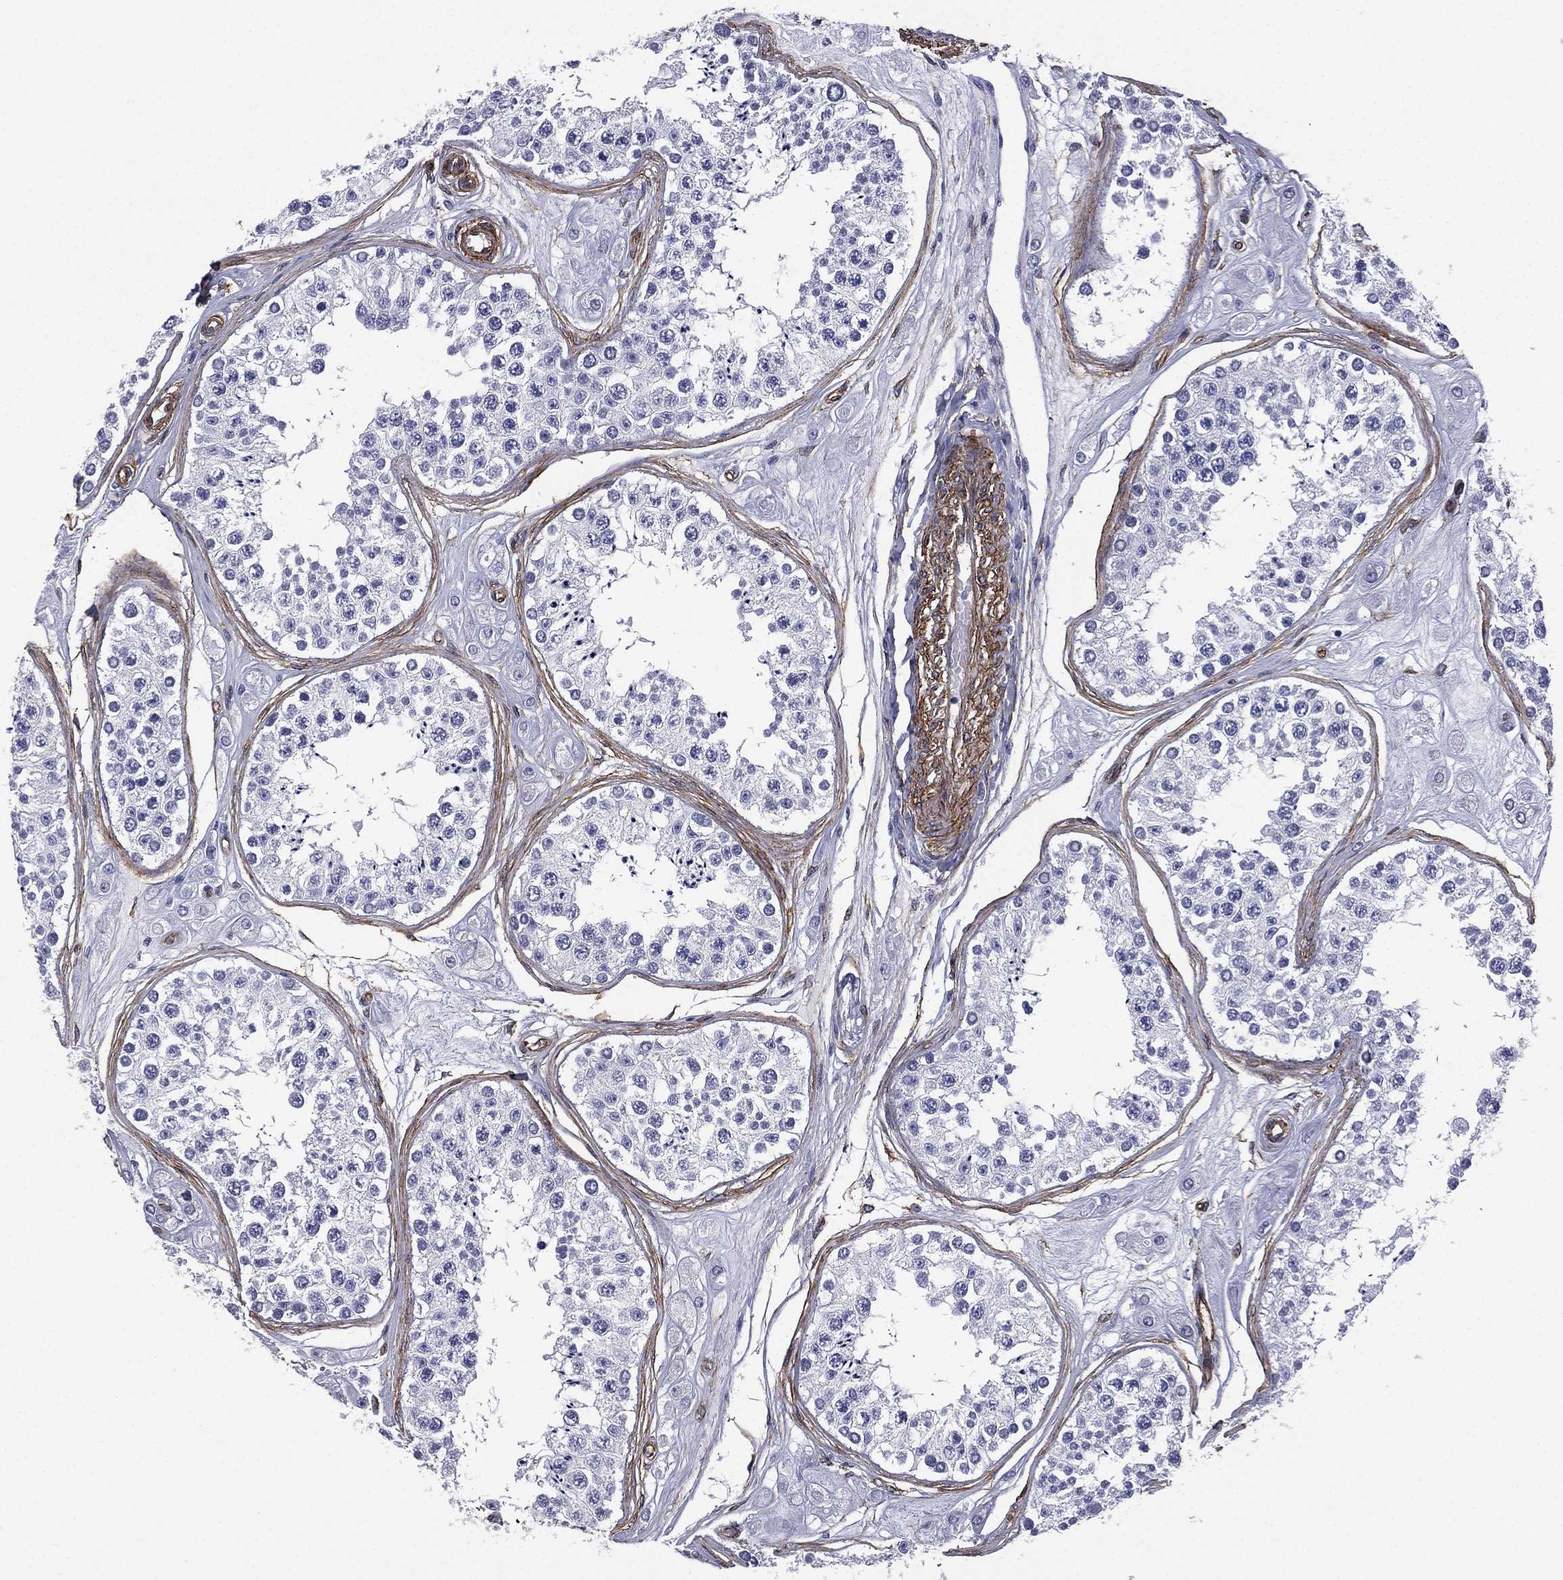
{"staining": {"intensity": "negative", "quantity": "none", "location": "none"}, "tissue": "testis", "cell_type": "Cells in seminiferous ducts", "image_type": "normal", "snomed": [{"axis": "morphology", "description": "Normal tissue, NOS"}, {"axis": "topography", "description": "Testis"}], "caption": "This histopathology image is of benign testis stained with immunohistochemistry to label a protein in brown with the nuclei are counter-stained blue. There is no staining in cells in seminiferous ducts. Brightfield microscopy of IHC stained with DAB (brown) and hematoxylin (blue), captured at high magnification.", "gene": "CAVIN3", "patient": {"sex": "male", "age": 25}}